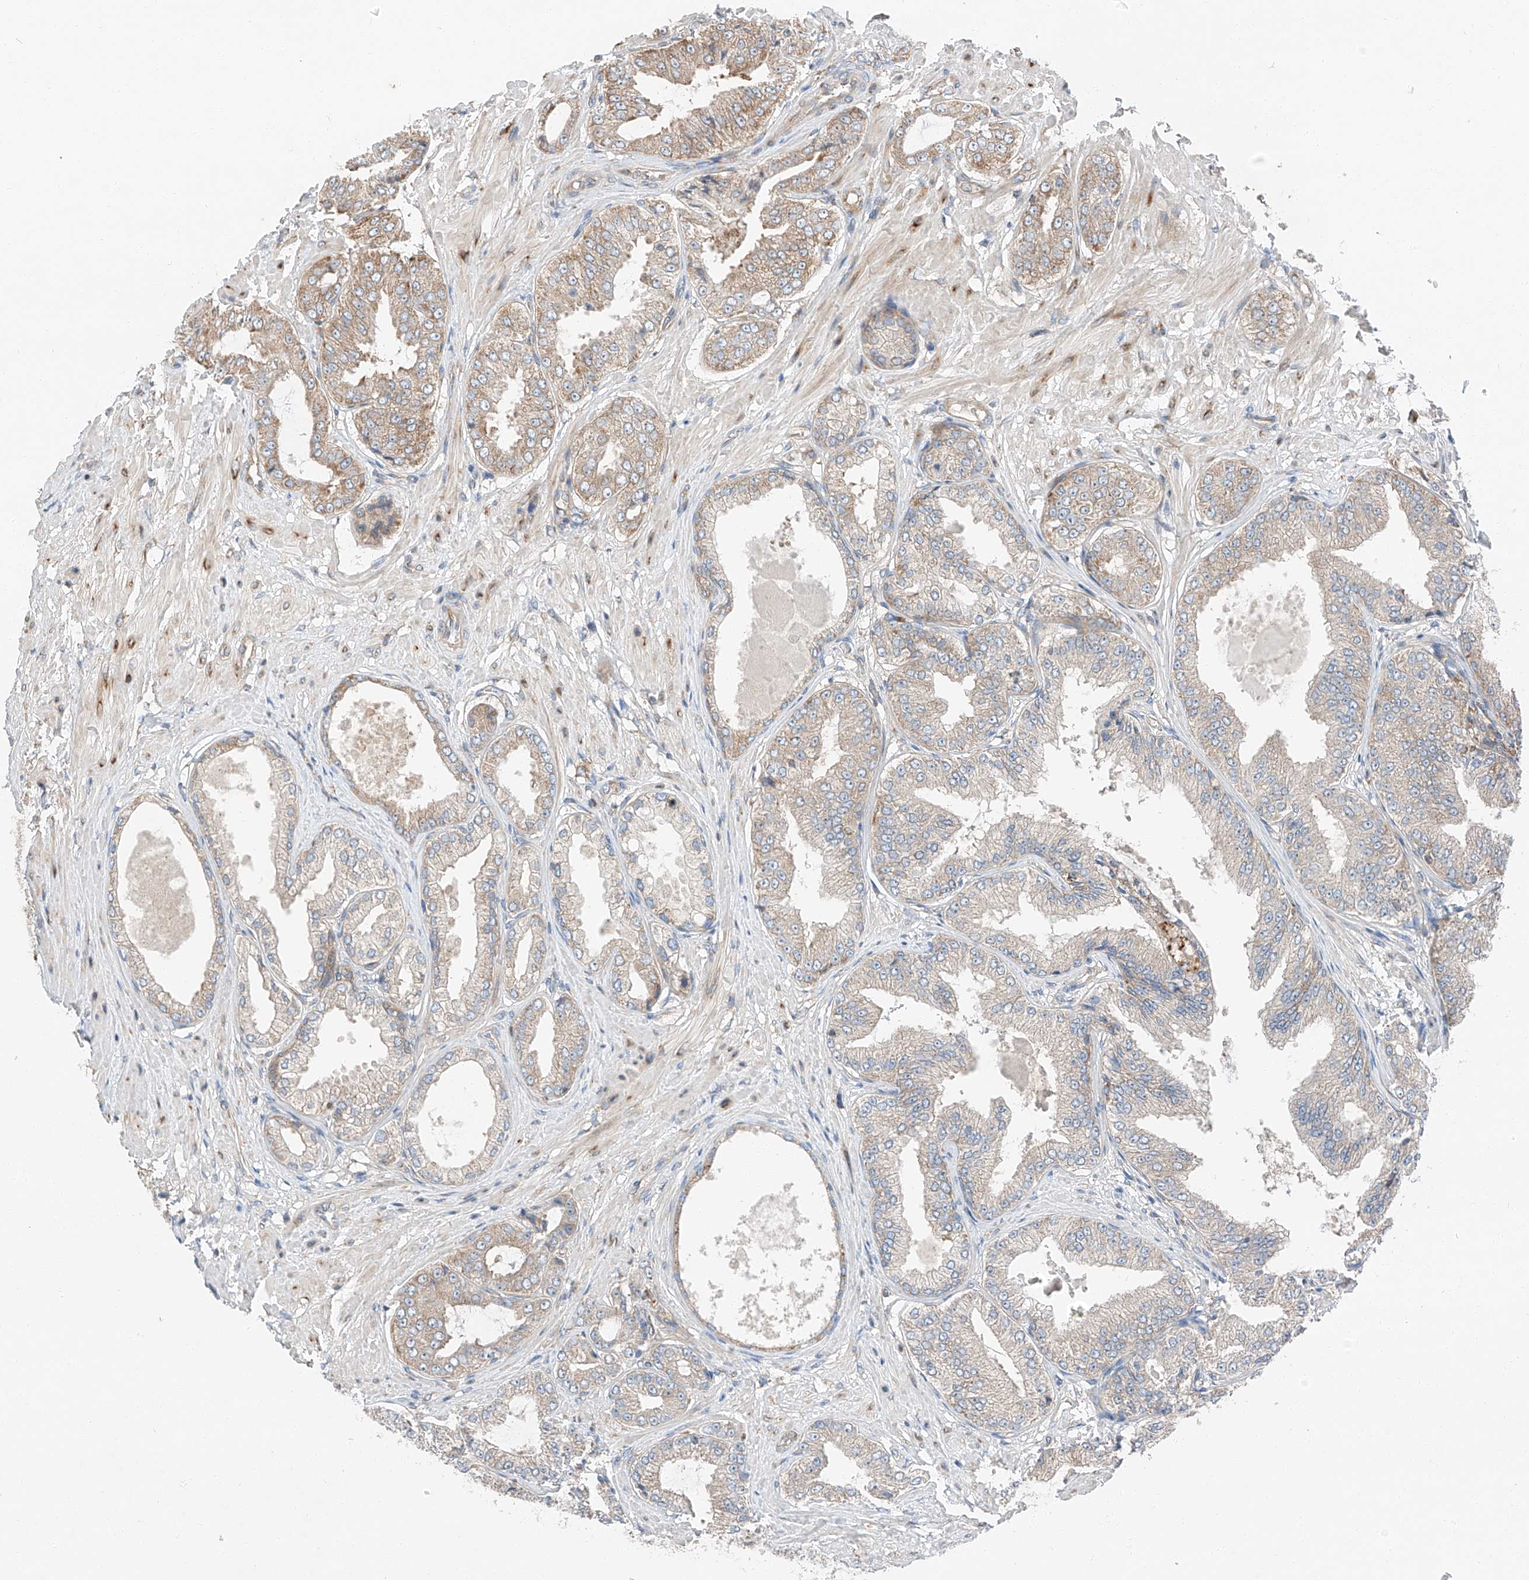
{"staining": {"intensity": "moderate", "quantity": "25%-75%", "location": "cytoplasmic/membranous"}, "tissue": "prostate cancer", "cell_type": "Tumor cells", "image_type": "cancer", "snomed": [{"axis": "morphology", "description": "Adenocarcinoma, Low grade"}, {"axis": "topography", "description": "Prostate"}], "caption": "Prostate adenocarcinoma (low-grade) tissue shows moderate cytoplasmic/membranous staining in about 25%-75% of tumor cells, visualized by immunohistochemistry. The staining was performed using DAB (3,3'-diaminobenzidine), with brown indicating positive protein expression. Nuclei are stained blue with hematoxylin.", "gene": "ZC3H15", "patient": {"sex": "male", "age": 63}}